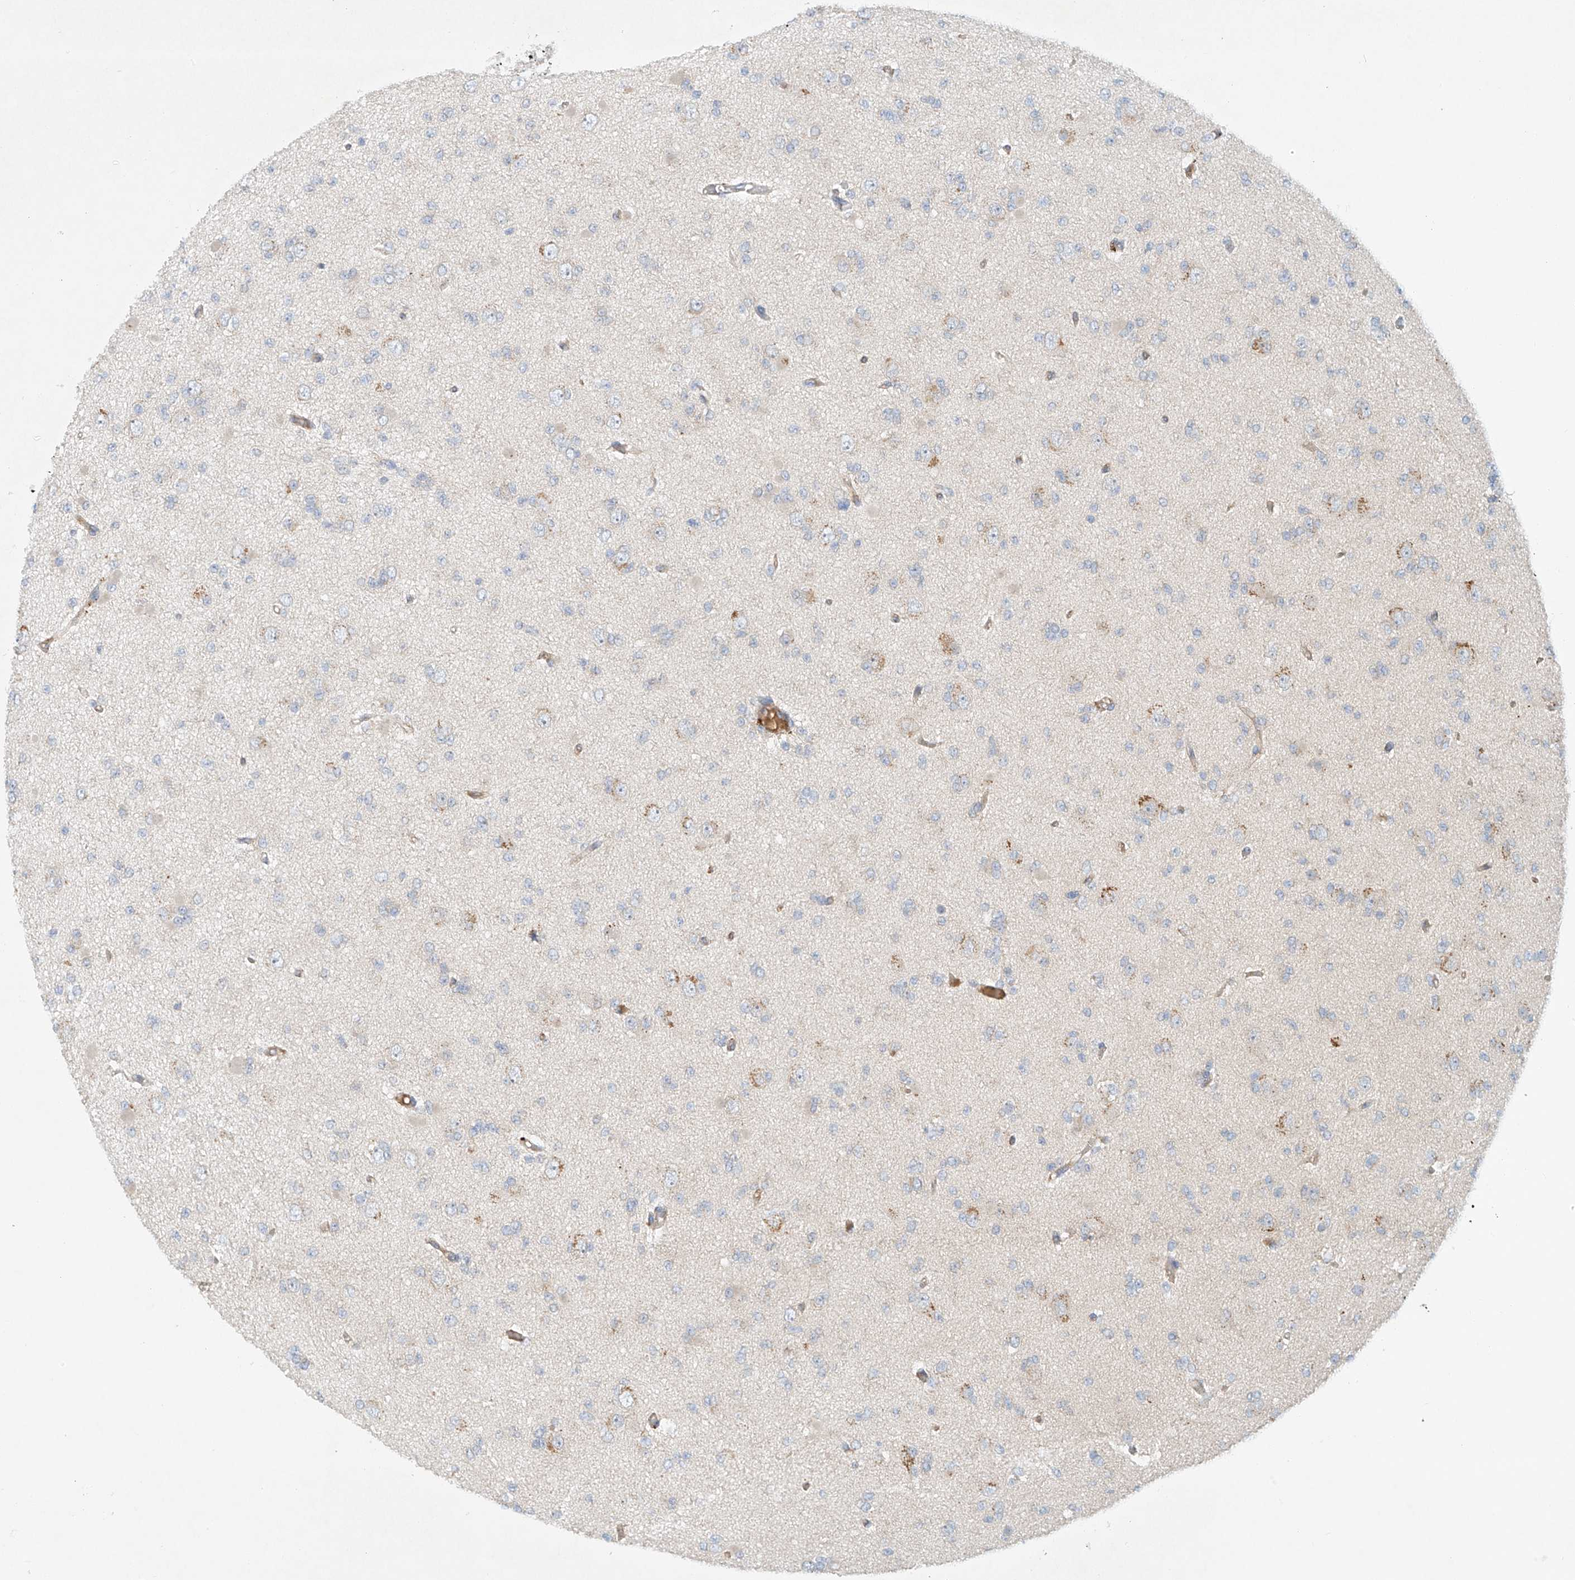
{"staining": {"intensity": "negative", "quantity": "none", "location": "none"}, "tissue": "glioma", "cell_type": "Tumor cells", "image_type": "cancer", "snomed": [{"axis": "morphology", "description": "Glioma, malignant, Low grade"}, {"axis": "topography", "description": "Brain"}], "caption": "Histopathology image shows no protein staining in tumor cells of glioma tissue.", "gene": "LYRM9", "patient": {"sex": "female", "age": 22}}